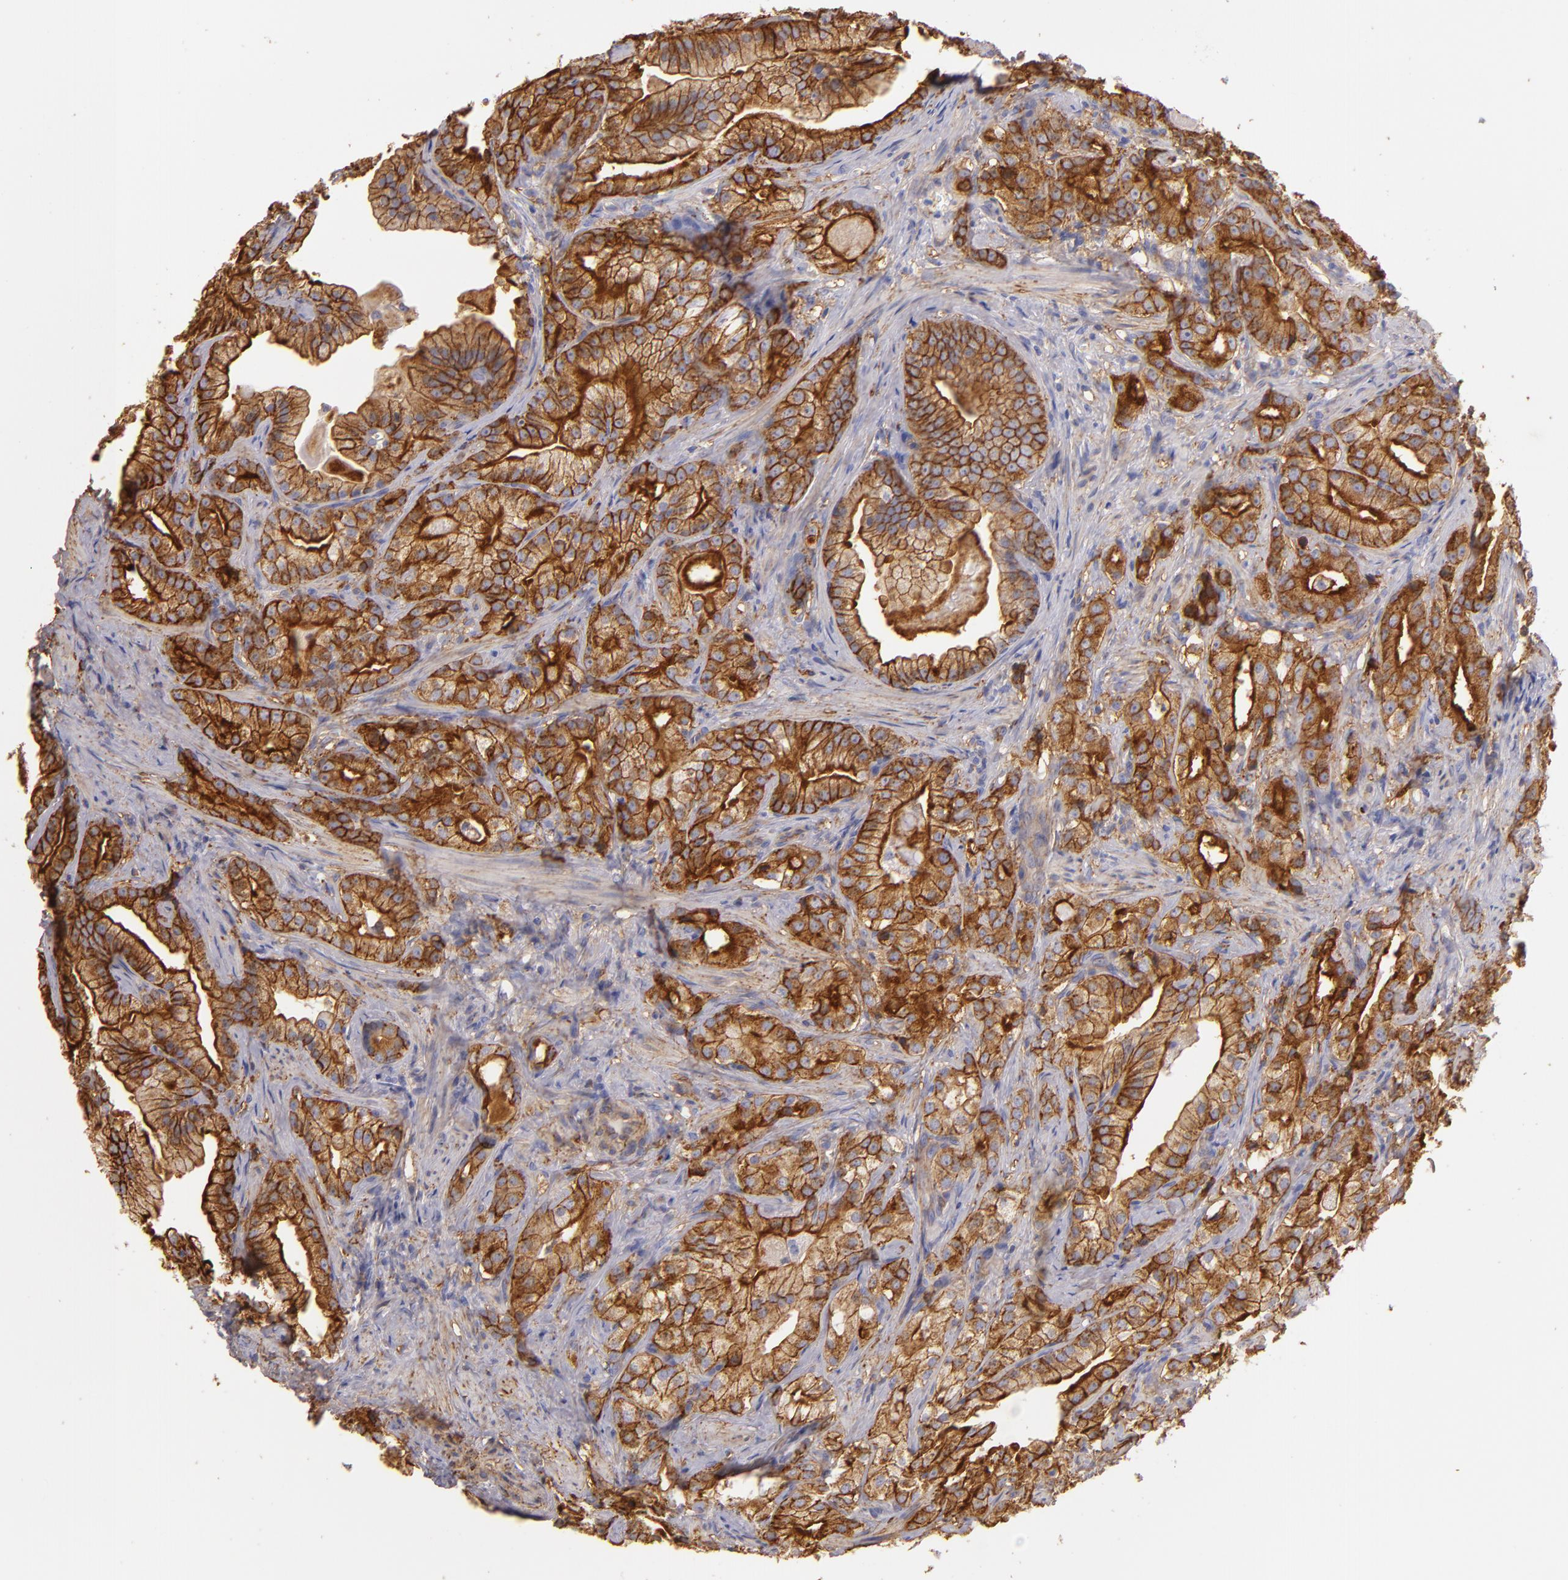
{"staining": {"intensity": "strong", "quantity": ">75%", "location": "cytoplasmic/membranous"}, "tissue": "prostate cancer", "cell_type": "Tumor cells", "image_type": "cancer", "snomed": [{"axis": "morphology", "description": "Adenocarcinoma, Low grade"}, {"axis": "topography", "description": "Prostate"}], "caption": "Immunohistochemistry photomicrograph of neoplastic tissue: human prostate cancer stained using immunohistochemistry displays high levels of strong protein expression localized specifically in the cytoplasmic/membranous of tumor cells, appearing as a cytoplasmic/membranous brown color.", "gene": "CD151", "patient": {"sex": "male", "age": 59}}